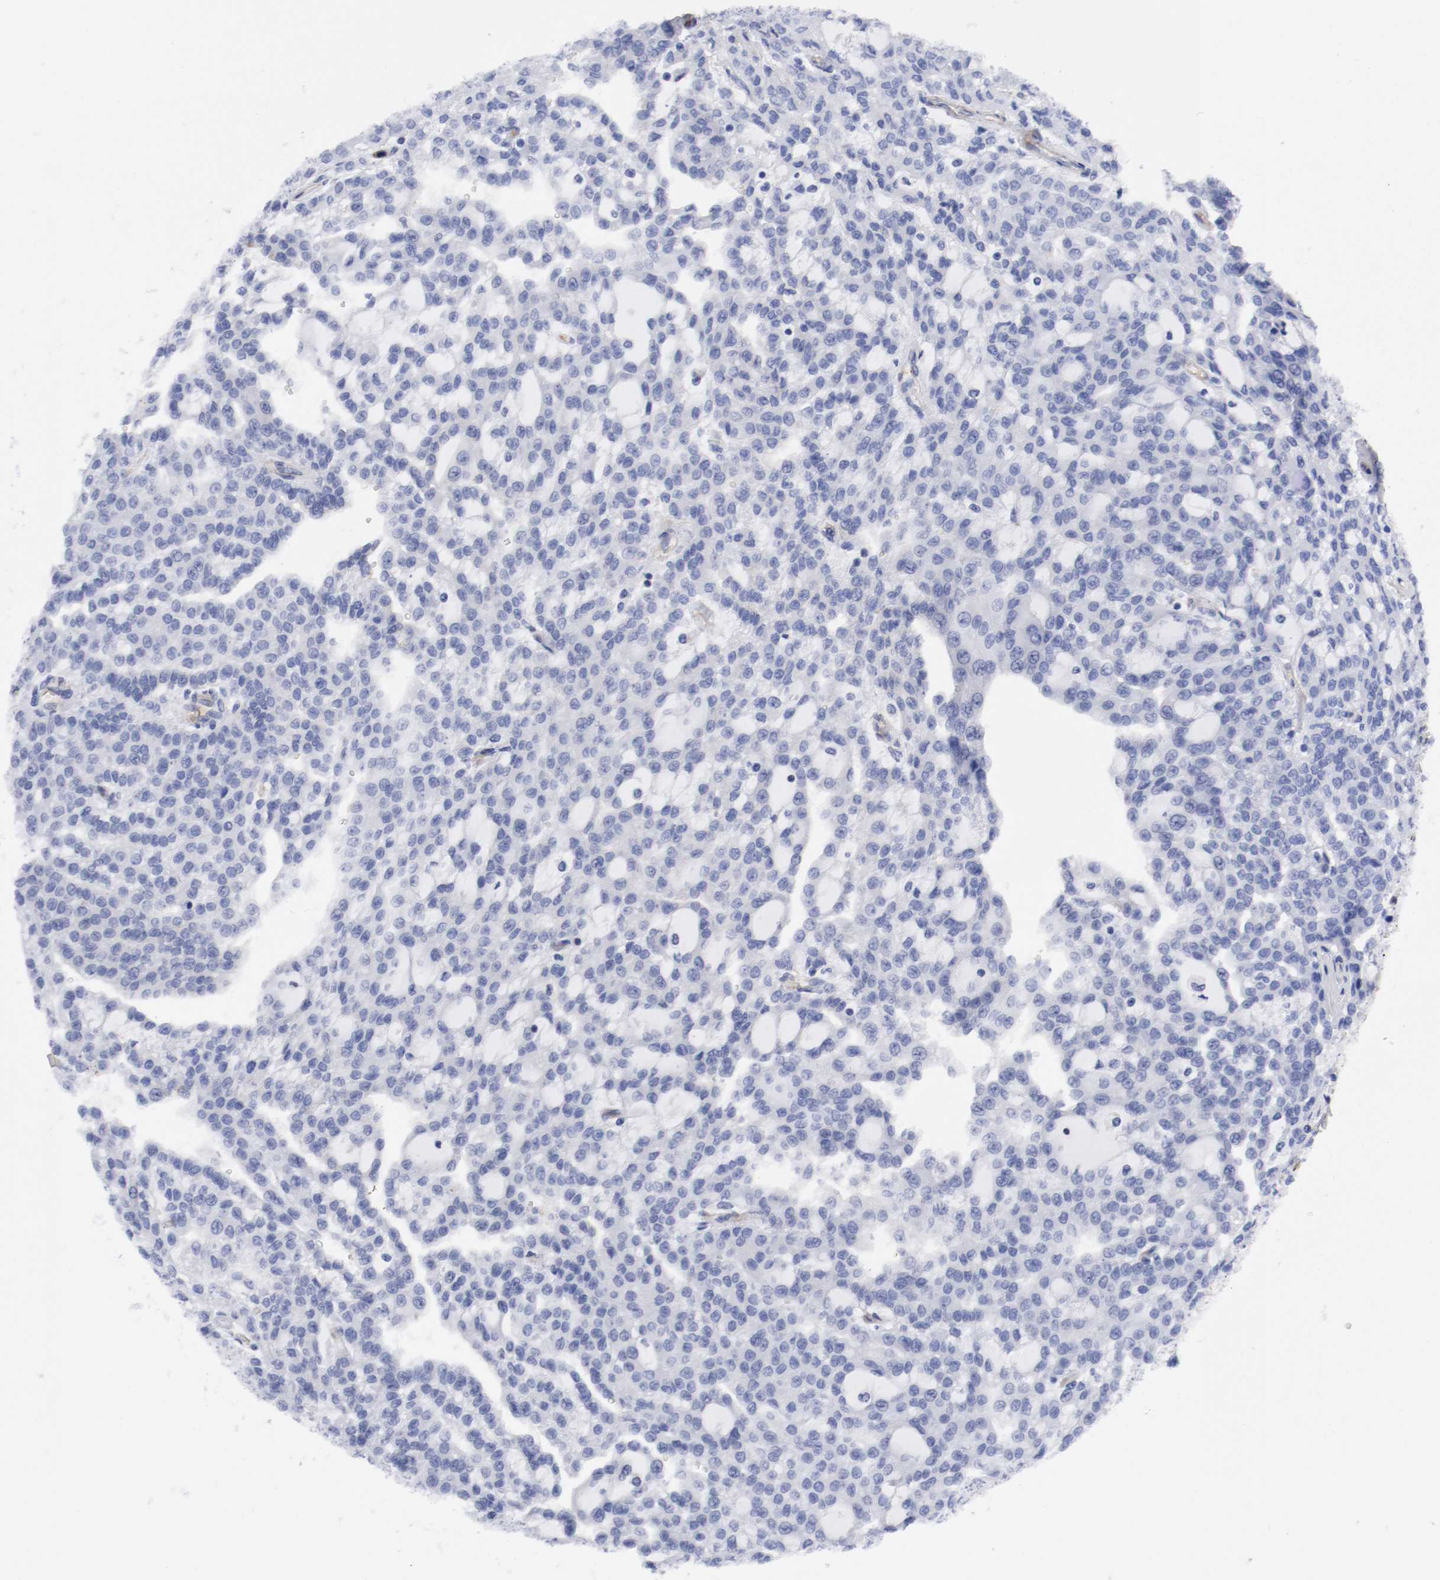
{"staining": {"intensity": "negative", "quantity": "none", "location": "none"}, "tissue": "renal cancer", "cell_type": "Tumor cells", "image_type": "cancer", "snomed": [{"axis": "morphology", "description": "Adenocarcinoma, NOS"}, {"axis": "topography", "description": "Kidney"}], "caption": "This is an immunohistochemistry micrograph of renal cancer. There is no positivity in tumor cells.", "gene": "IFITM1", "patient": {"sex": "male", "age": 63}}